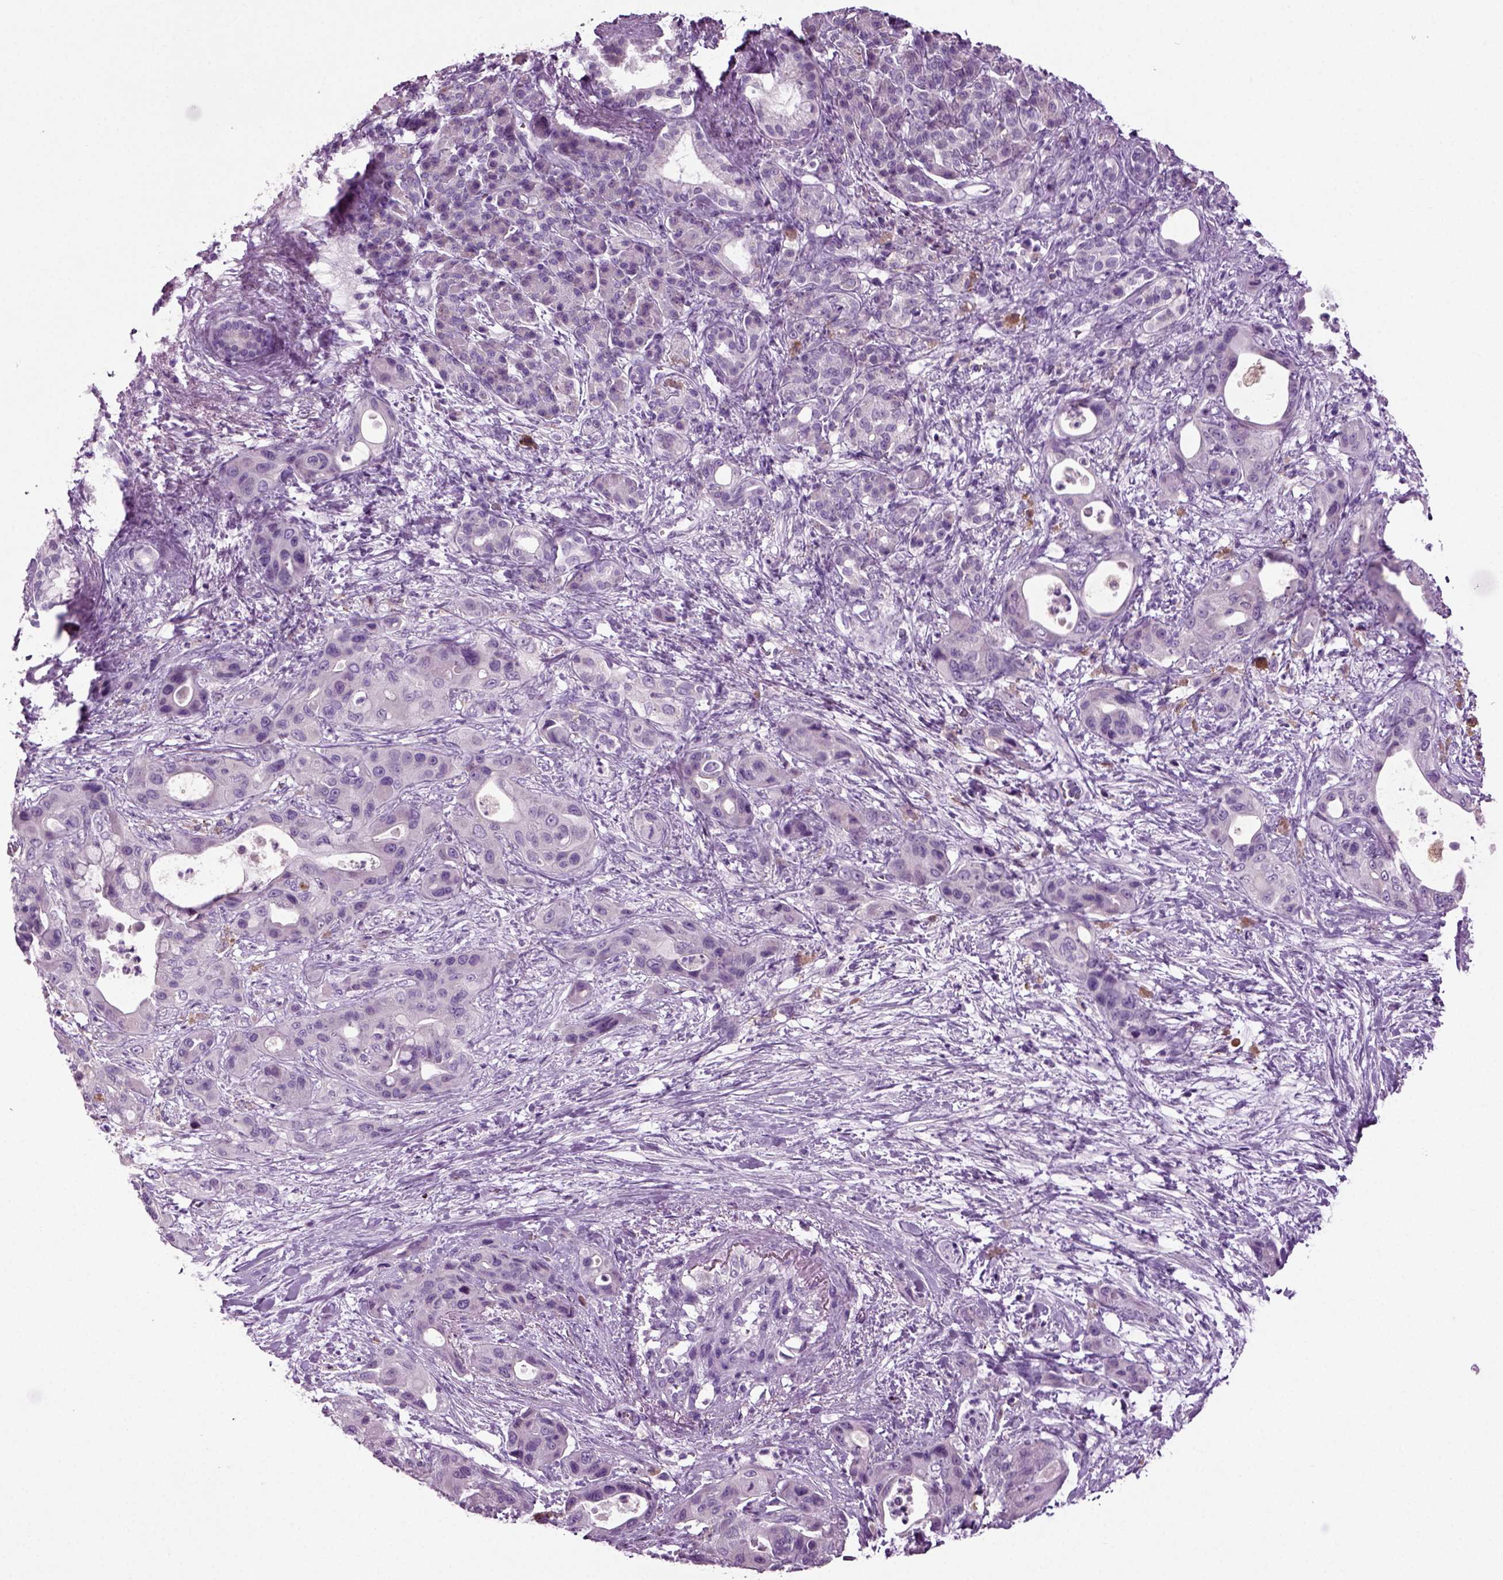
{"staining": {"intensity": "negative", "quantity": "none", "location": "none"}, "tissue": "pancreatic cancer", "cell_type": "Tumor cells", "image_type": "cancer", "snomed": [{"axis": "morphology", "description": "Adenocarcinoma, NOS"}, {"axis": "topography", "description": "Pancreas"}], "caption": "Image shows no significant protein positivity in tumor cells of pancreatic cancer.", "gene": "DNAH10", "patient": {"sex": "male", "age": 71}}